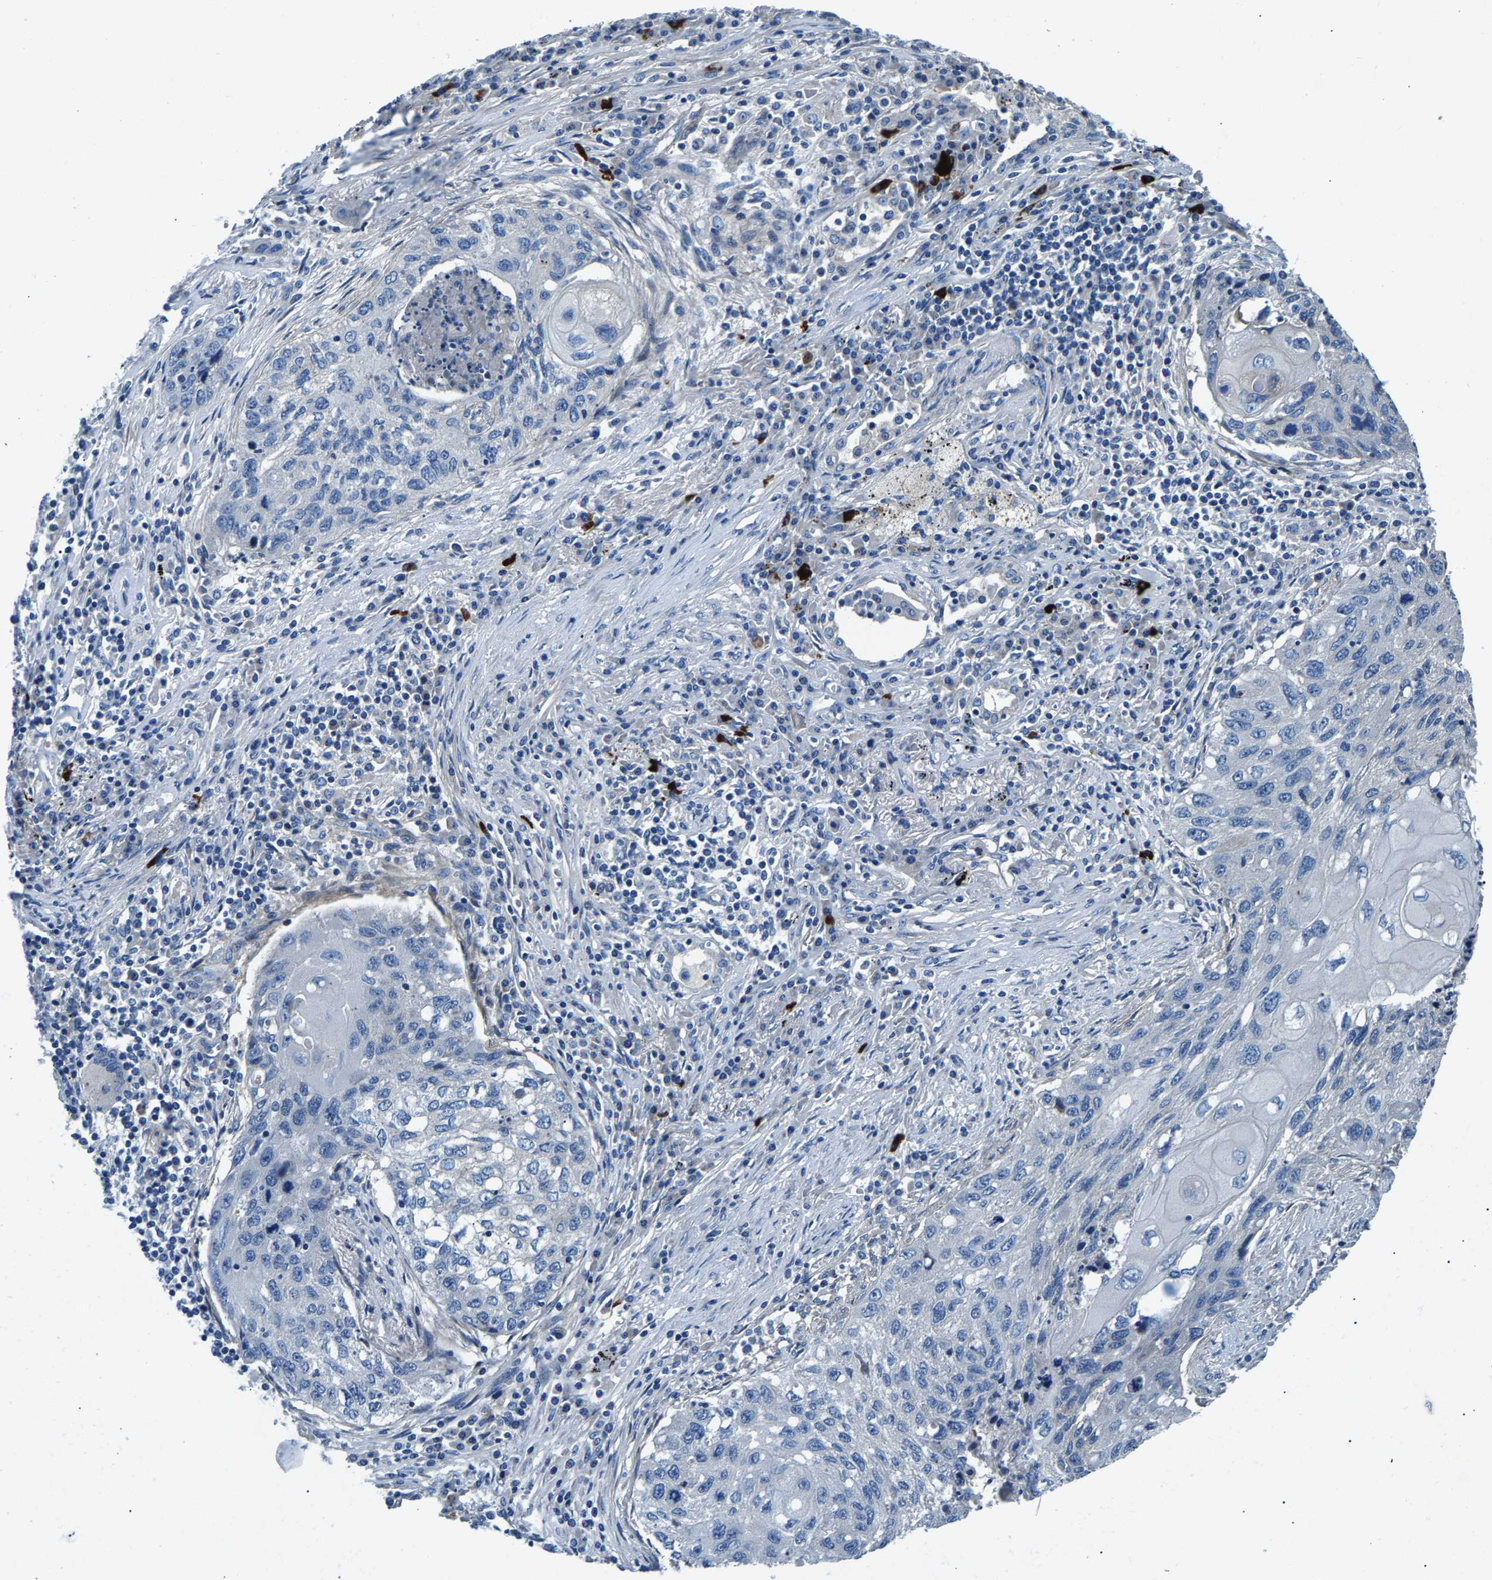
{"staining": {"intensity": "negative", "quantity": "none", "location": "none"}, "tissue": "lung cancer", "cell_type": "Tumor cells", "image_type": "cancer", "snomed": [{"axis": "morphology", "description": "Squamous cell carcinoma, NOS"}, {"axis": "topography", "description": "Lung"}], "caption": "Tumor cells show no significant staining in lung squamous cell carcinoma. The staining was performed using DAB to visualize the protein expression in brown, while the nuclei were stained in blue with hematoxylin (Magnification: 20x).", "gene": "CDRT4", "patient": {"sex": "female", "age": 63}}